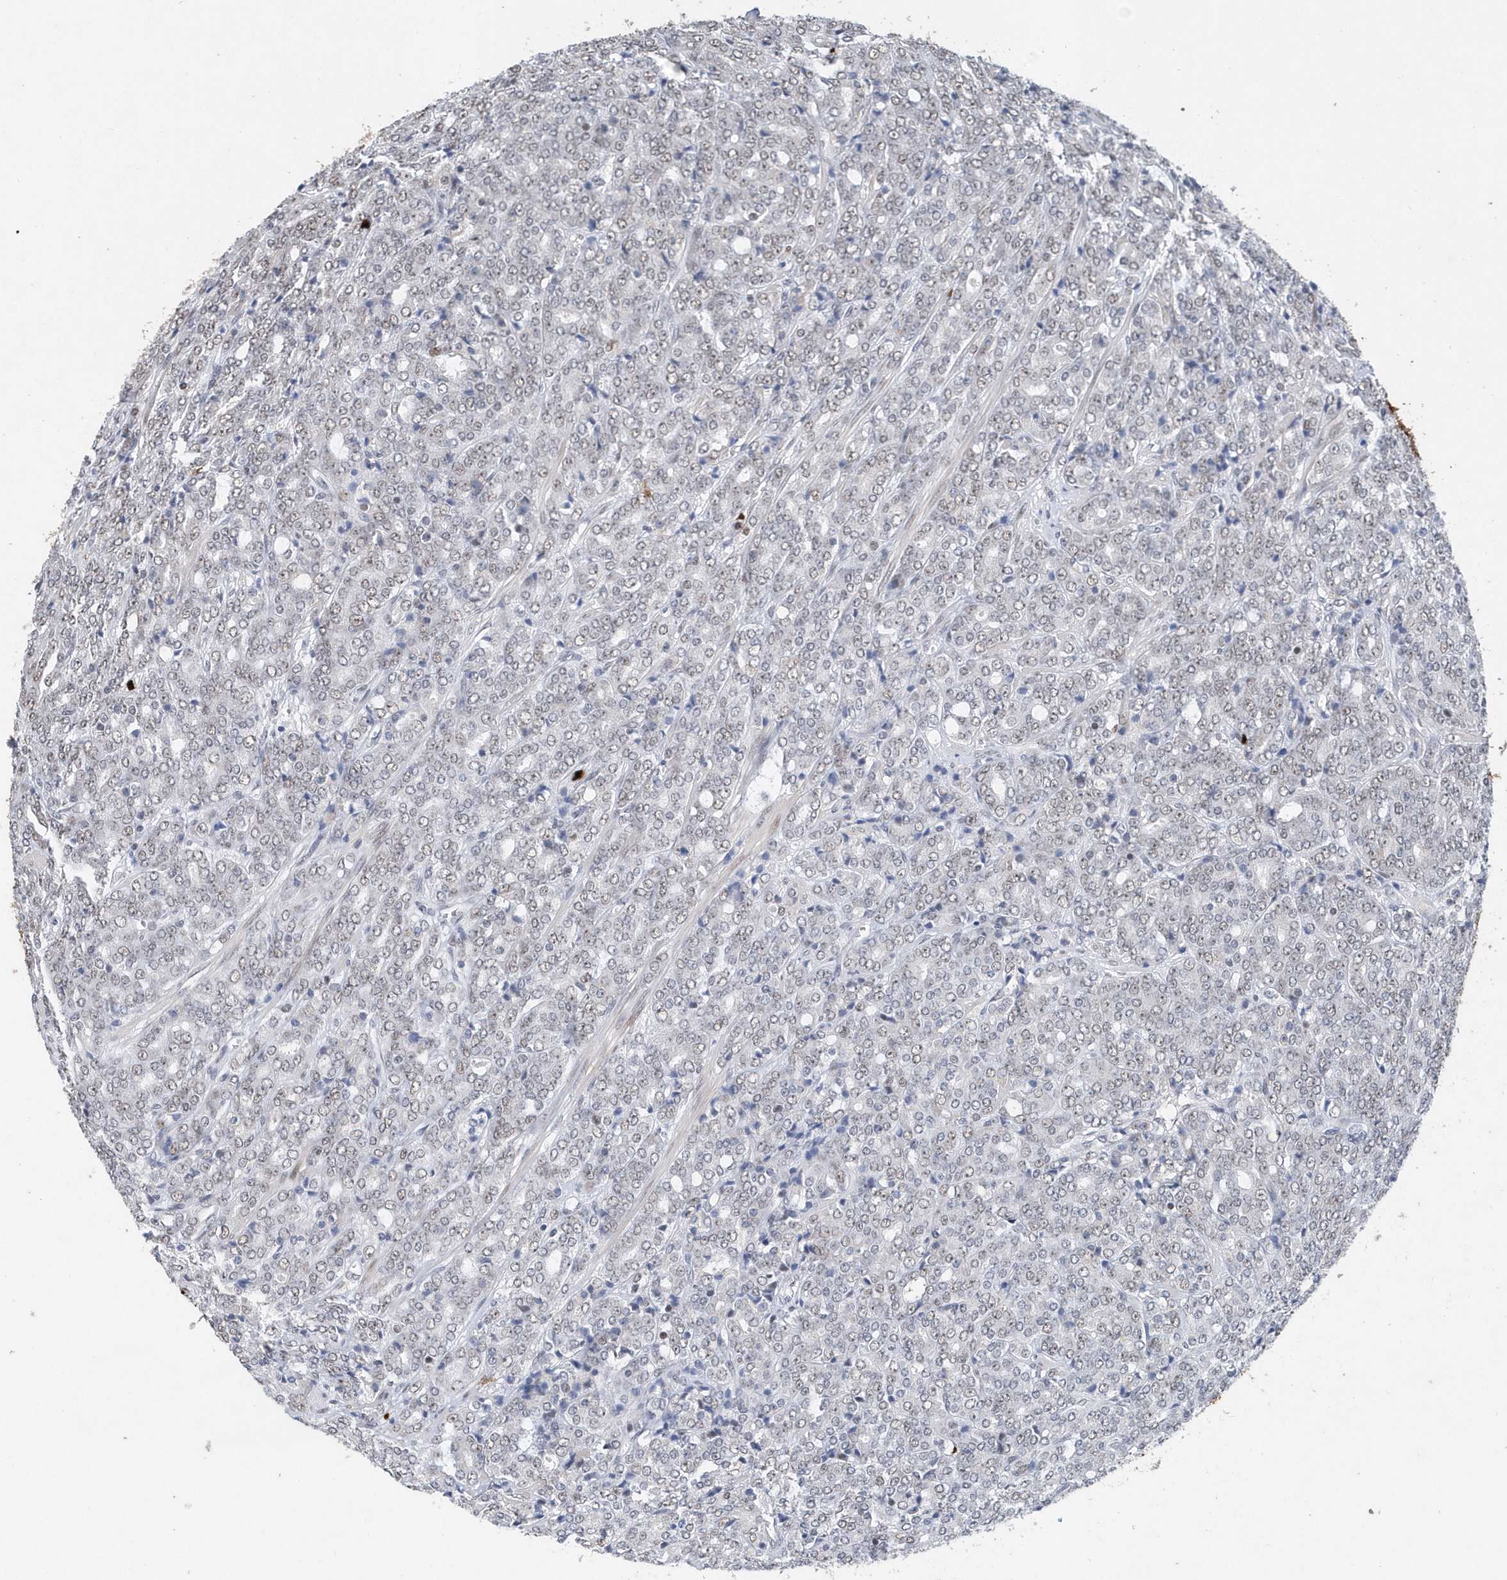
{"staining": {"intensity": "weak", "quantity": "25%-75%", "location": "nuclear"}, "tissue": "prostate cancer", "cell_type": "Tumor cells", "image_type": "cancer", "snomed": [{"axis": "morphology", "description": "Adenocarcinoma, High grade"}, {"axis": "topography", "description": "Prostate"}], "caption": "High-grade adenocarcinoma (prostate) was stained to show a protein in brown. There is low levels of weak nuclear expression in approximately 25%-75% of tumor cells.", "gene": "RPP30", "patient": {"sex": "male", "age": 62}}